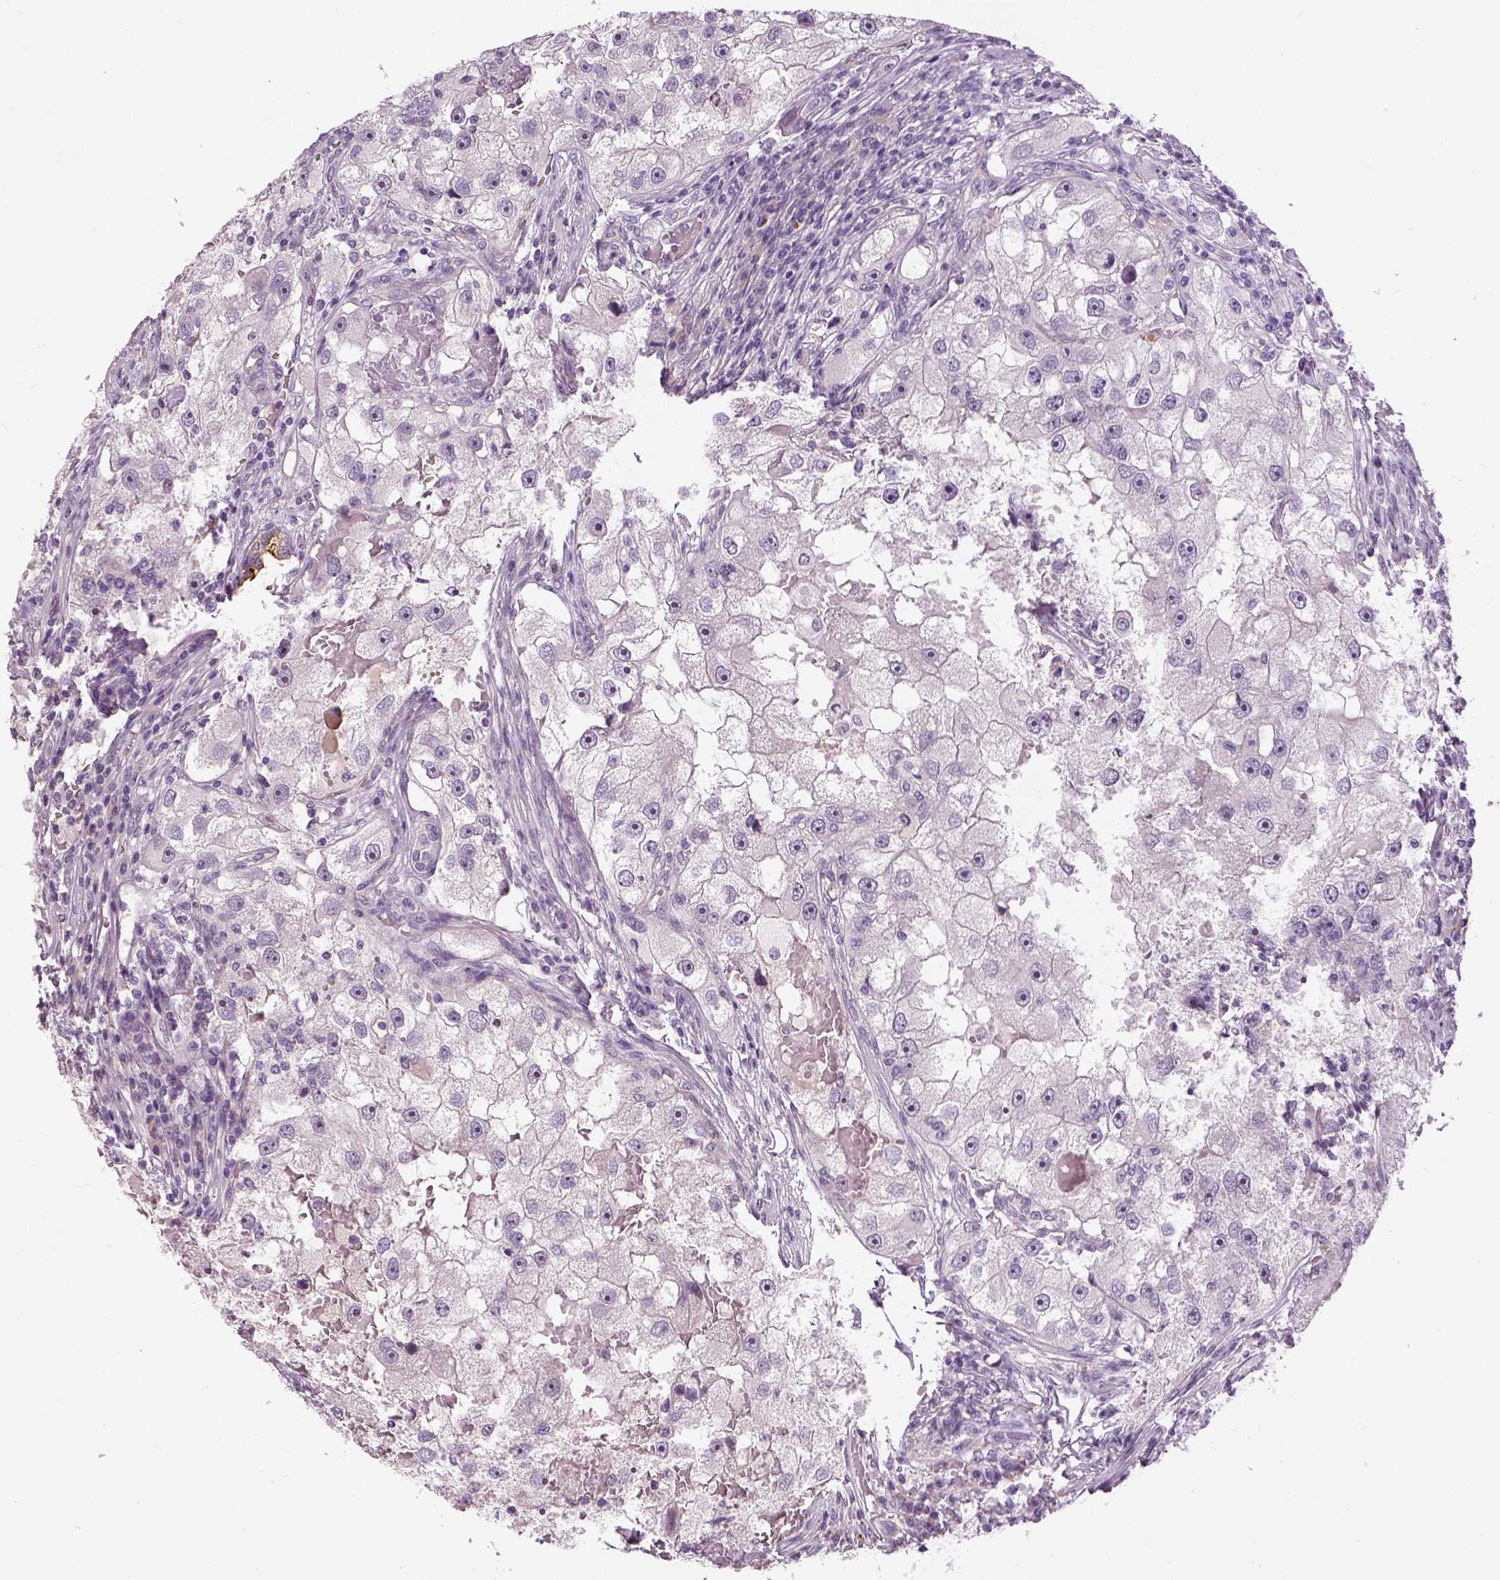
{"staining": {"intensity": "negative", "quantity": "none", "location": "none"}, "tissue": "renal cancer", "cell_type": "Tumor cells", "image_type": "cancer", "snomed": [{"axis": "morphology", "description": "Adenocarcinoma, NOS"}, {"axis": "topography", "description": "Kidney"}], "caption": "This is an IHC image of renal adenocarcinoma. There is no staining in tumor cells.", "gene": "NECAB1", "patient": {"sex": "male", "age": 63}}